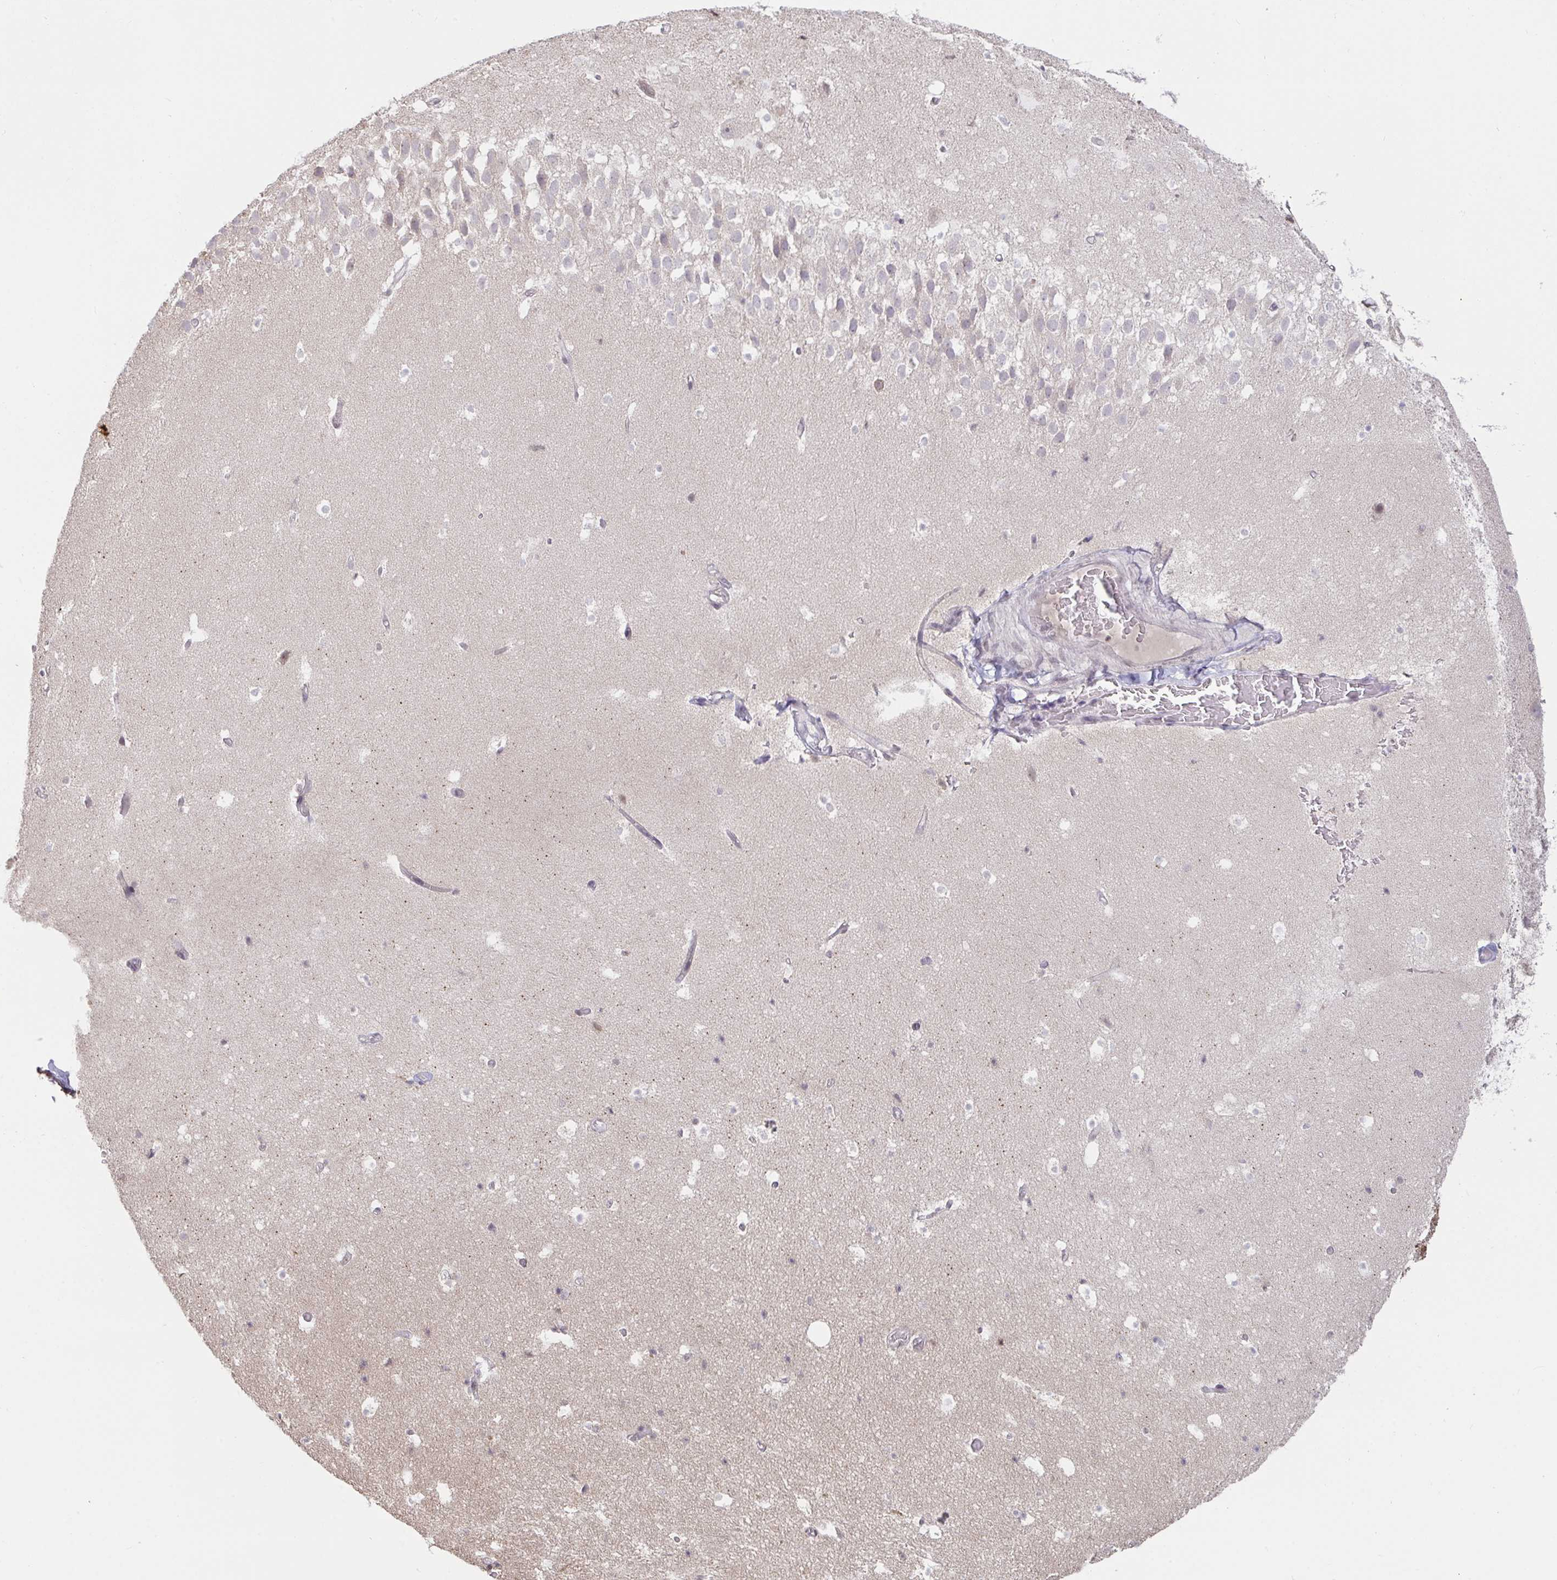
{"staining": {"intensity": "negative", "quantity": "none", "location": "none"}, "tissue": "hippocampus", "cell_type": "Glial cells", "image_type": "normal", "snomed": [{"axis": "morphology", "description": "Normal tissue, NOS"}, {"axis": "topography", "description": "Hippocampus"}], "caption": "Glial cells show no significant staining in normal hippocampus. Brightfield microscopy of immunohistochemistry stained with DAB (brown) and hematoxylin (blue), captured at high magnification.", "gene": "SAP30", "patient": {"sex": "male", "age": 26}}